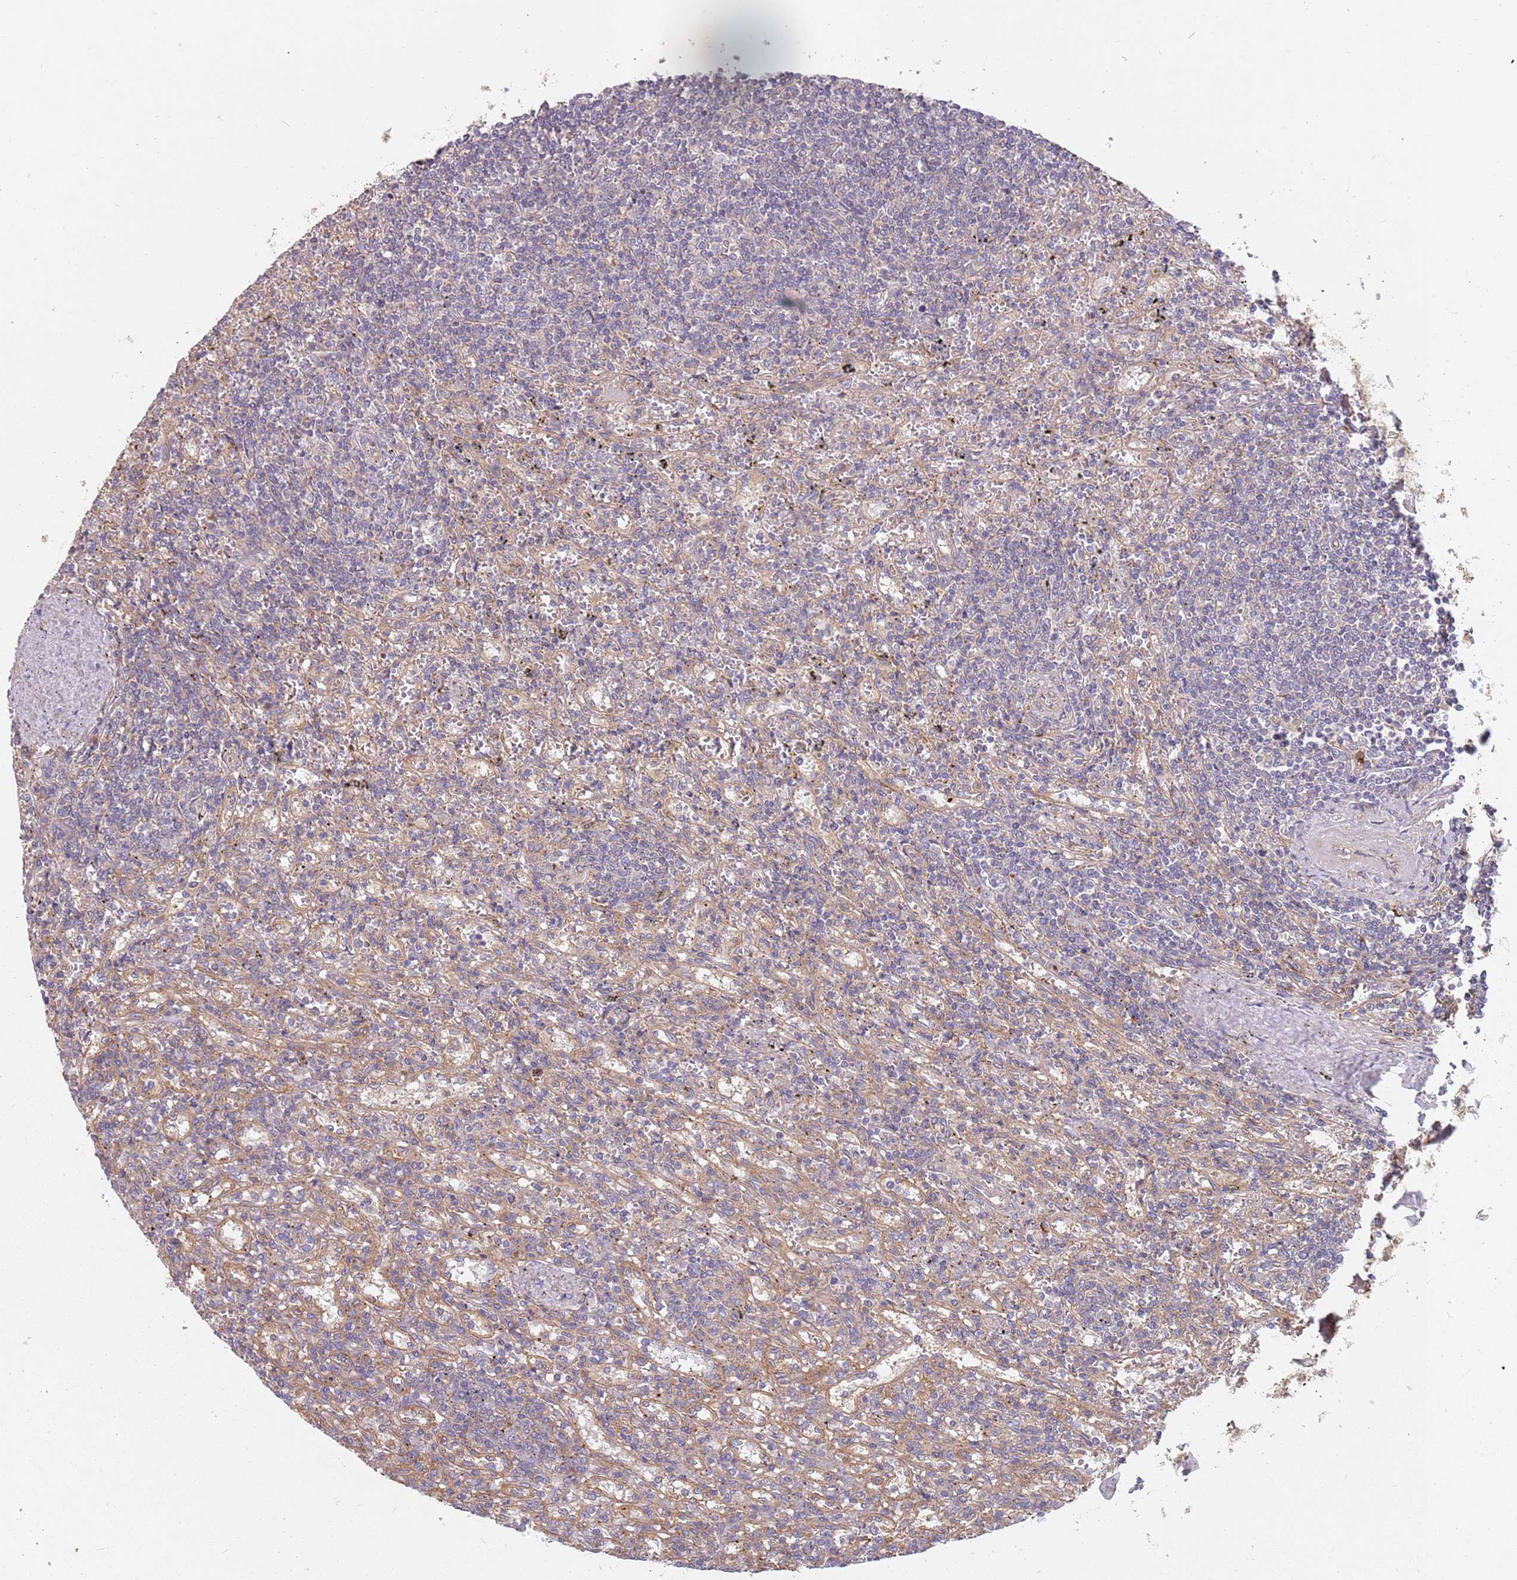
{"staining": {"intensity": "negative", "quantity": "none", "location": "none"}, "tissue": "lymphoma", "cell_type": "Tumor cells", "image_type": "cancer", "snomed": [{"axis": "morphology", "description": "Malignant lymphoma, non-Hodgkin's type, Low grade"}, {"axis": "topography", "description": "Spleen"}], "caption": "Micrograph shows no protein staining in tumor cells of lymphoma tissue.", "gene": "SPDL1", "patient": {"sex": "male", "age": 76}}